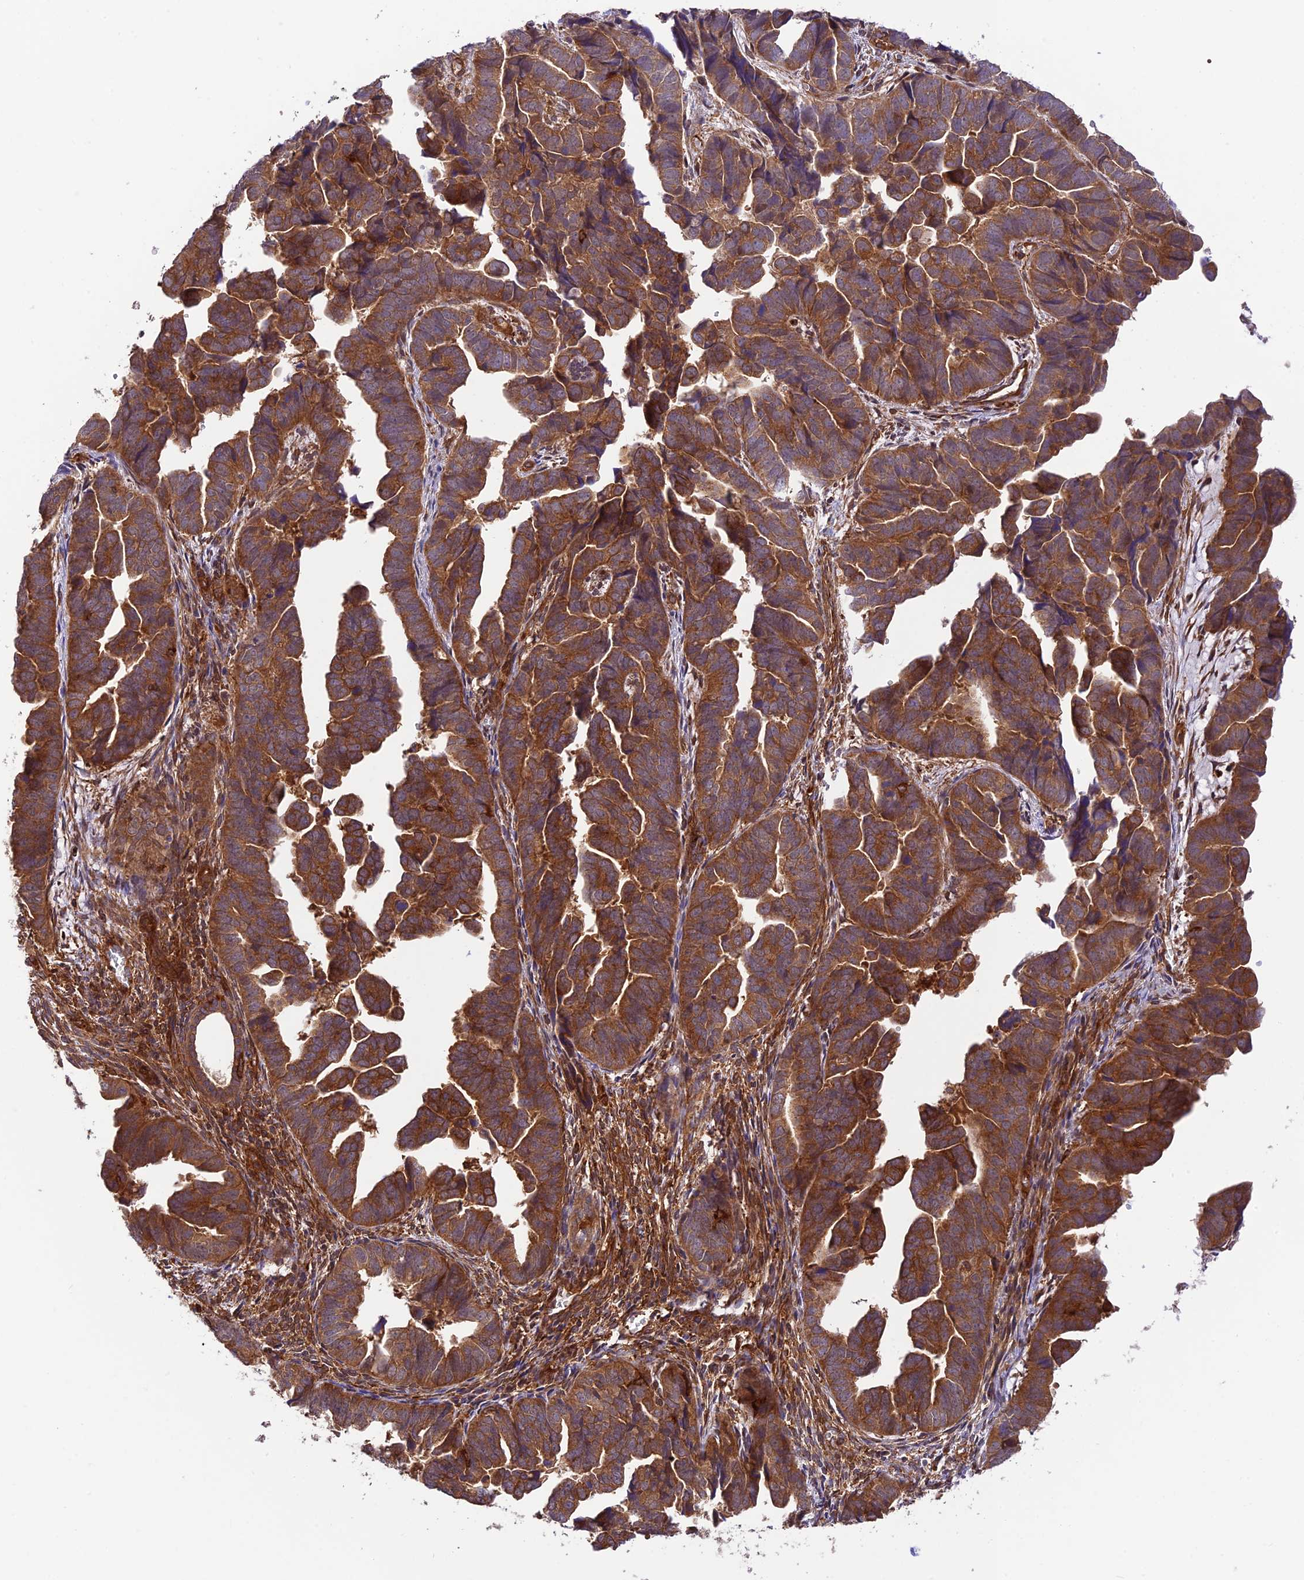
{"staining": {"intensity": "strong", "quantity": ">75%", "location": "cytoplasmic/membranous"}, "tissue": "endometrial cancer", "cell_type": "Tumor cells", "image_type": "cancer", "snomed": [{"axis": "morphology", "description": "Adenocarcinoma, NOS"}, {"axis": "topography", "description": "Endometrium"}], "caption": "Adenocarcinoma (endometrial) was stained to show a protein in brown. There is high levels of strong cytoplasmic/membranous staining in approximately >75% of tumor cells.", "gene": "EVI5L", "patient": {"sex": "female", "age": 75}}